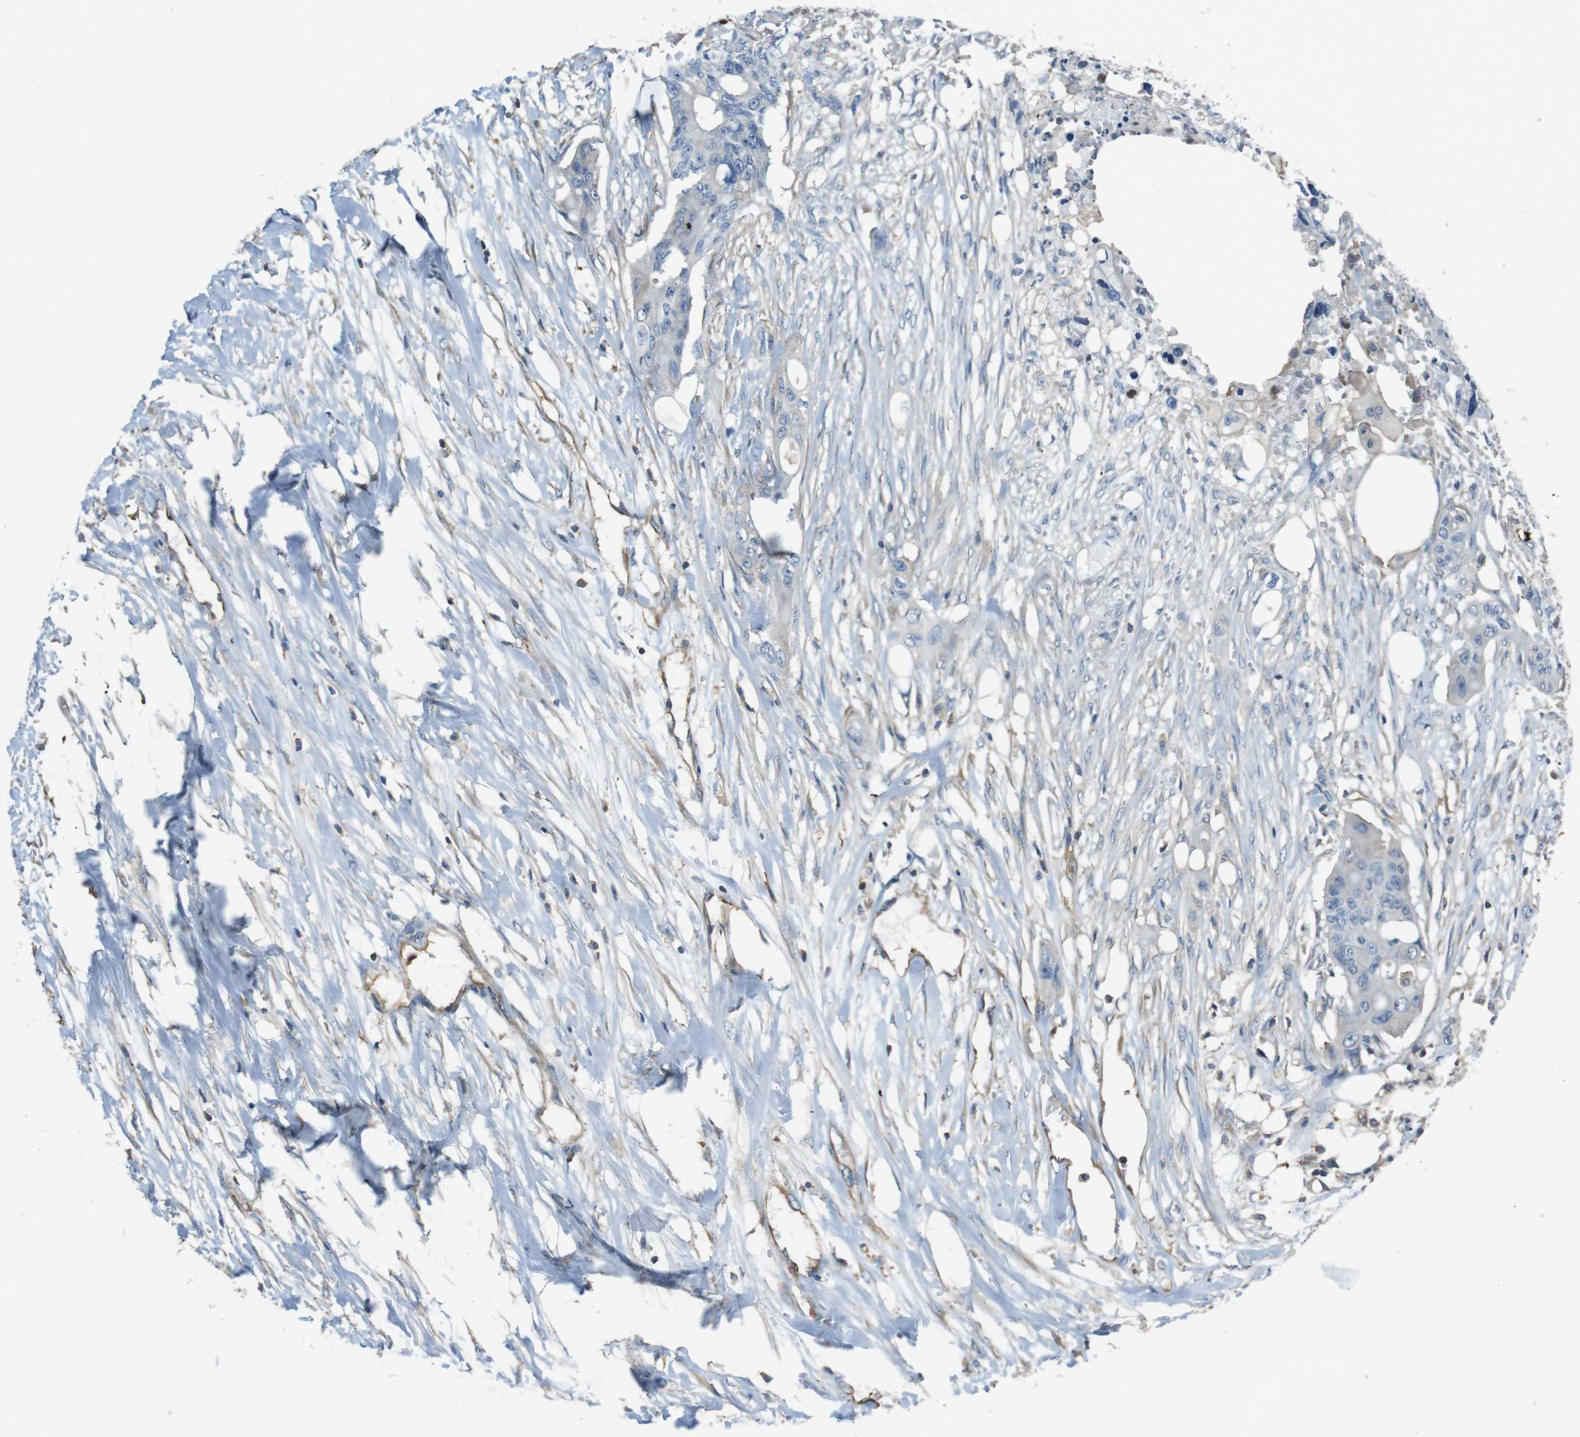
{"staining": {"intensity": "negative", "quantity": "none", "location": "none"}, "tissue": "colorectal cancer", "cell_type": "Tumor cells", "image_type": "cancer", "snomed": [{"axis": "morphology", "description": "Adenocarcinoma, NOS"}, {"axis": "topography", "description": "Colon"}], "caption": "A photomicrograph of human colorectal cancer is negative for staining in tumor cells.", "gene": "FCAR", "patient": {"sex": "female", "age": 57}}